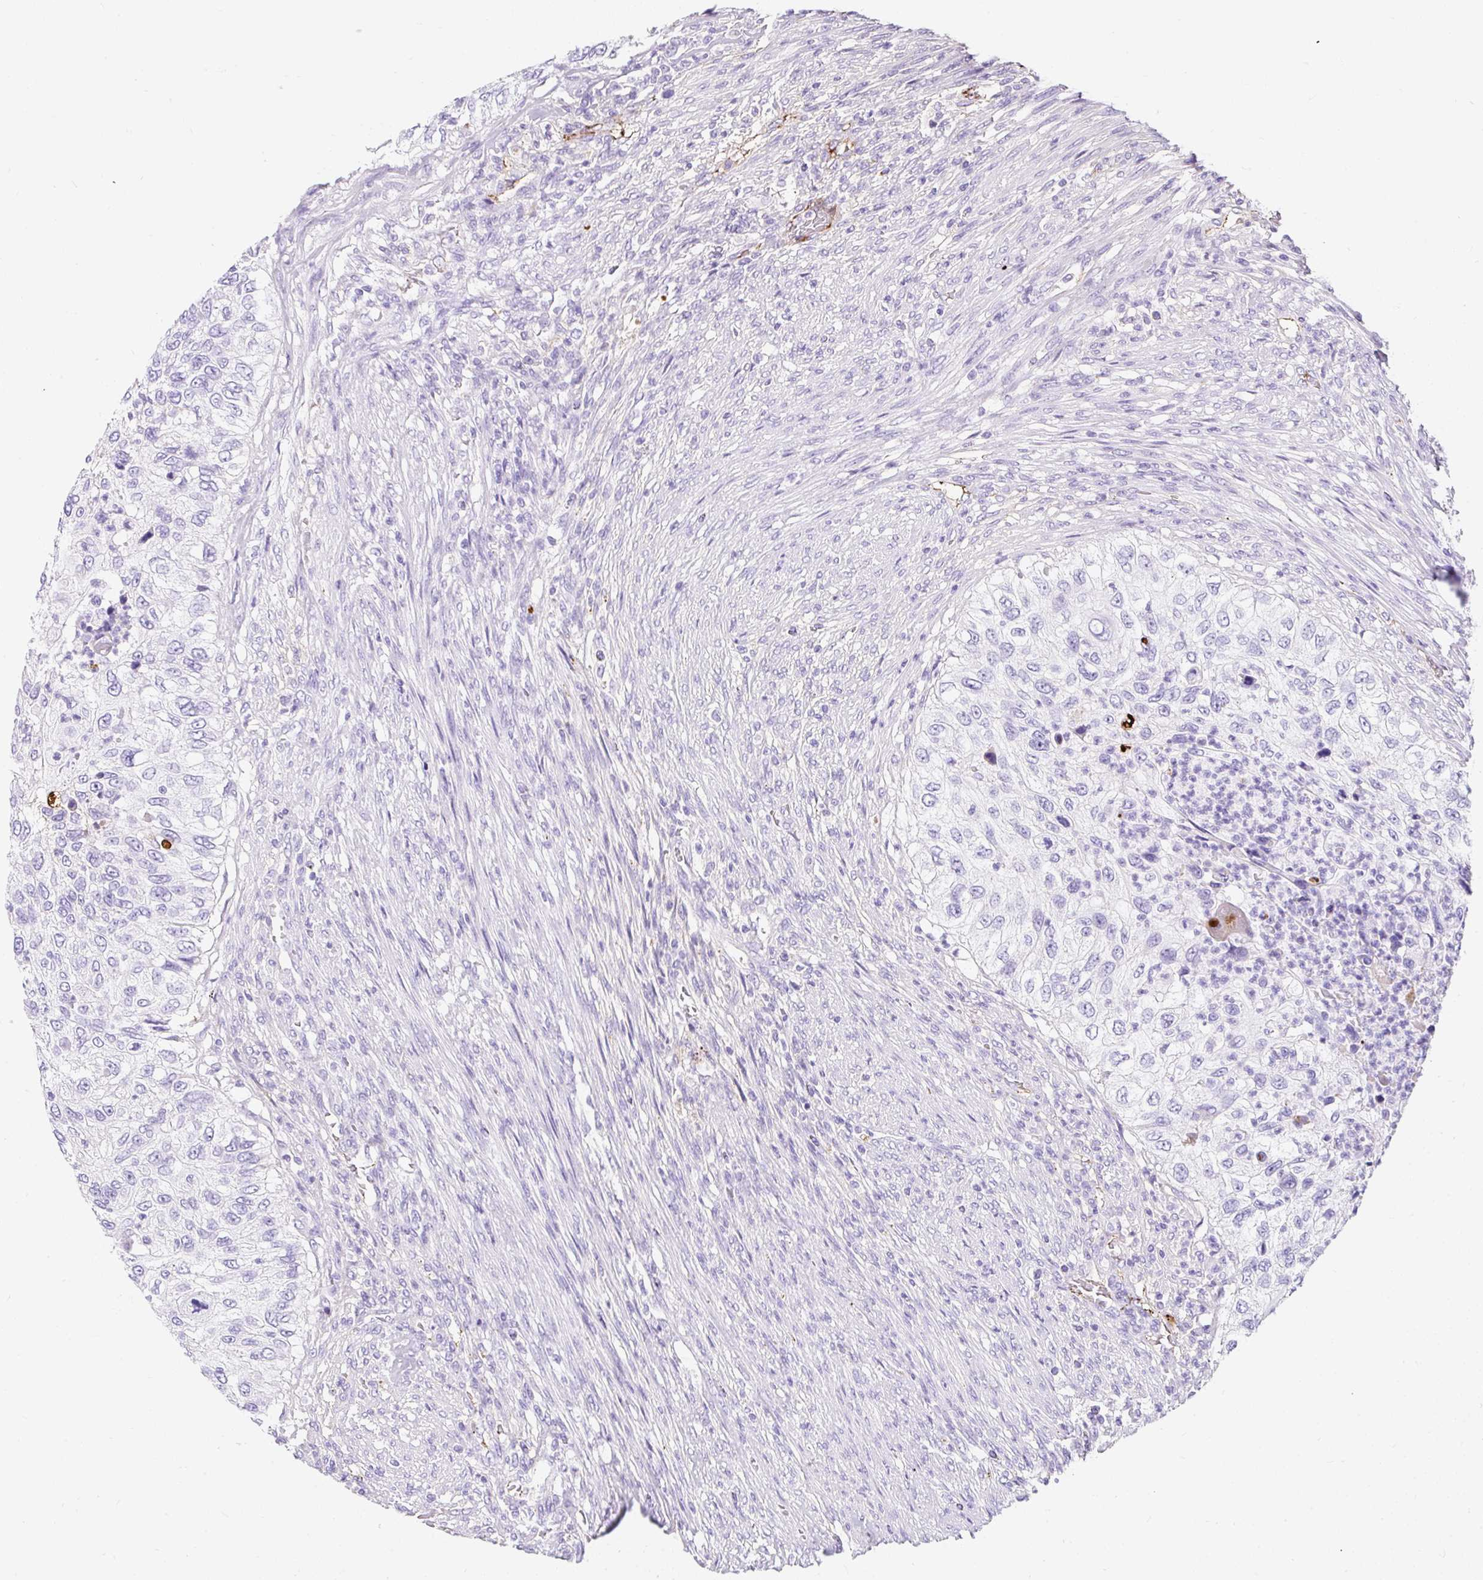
{"staining": {"intensity": "negative", "quantity": "none", "location": "none"}, "tissue": "urothelial cancer", "cell_type": "Tumor cells", "image_type": "cancer", "snomed": [{"axis": "morphology", "description": "Urothelial carcinoma, High grade"}, {"axis": "topography", "description": "Urinary bladder"}], "caption": "The histopathology image demonstrates no significant positivity in tumor cells of high-grade urothelial carcinoma.", "gene": "APOC4-APOC2", "patient": {"sex": "female", "age": 60}}